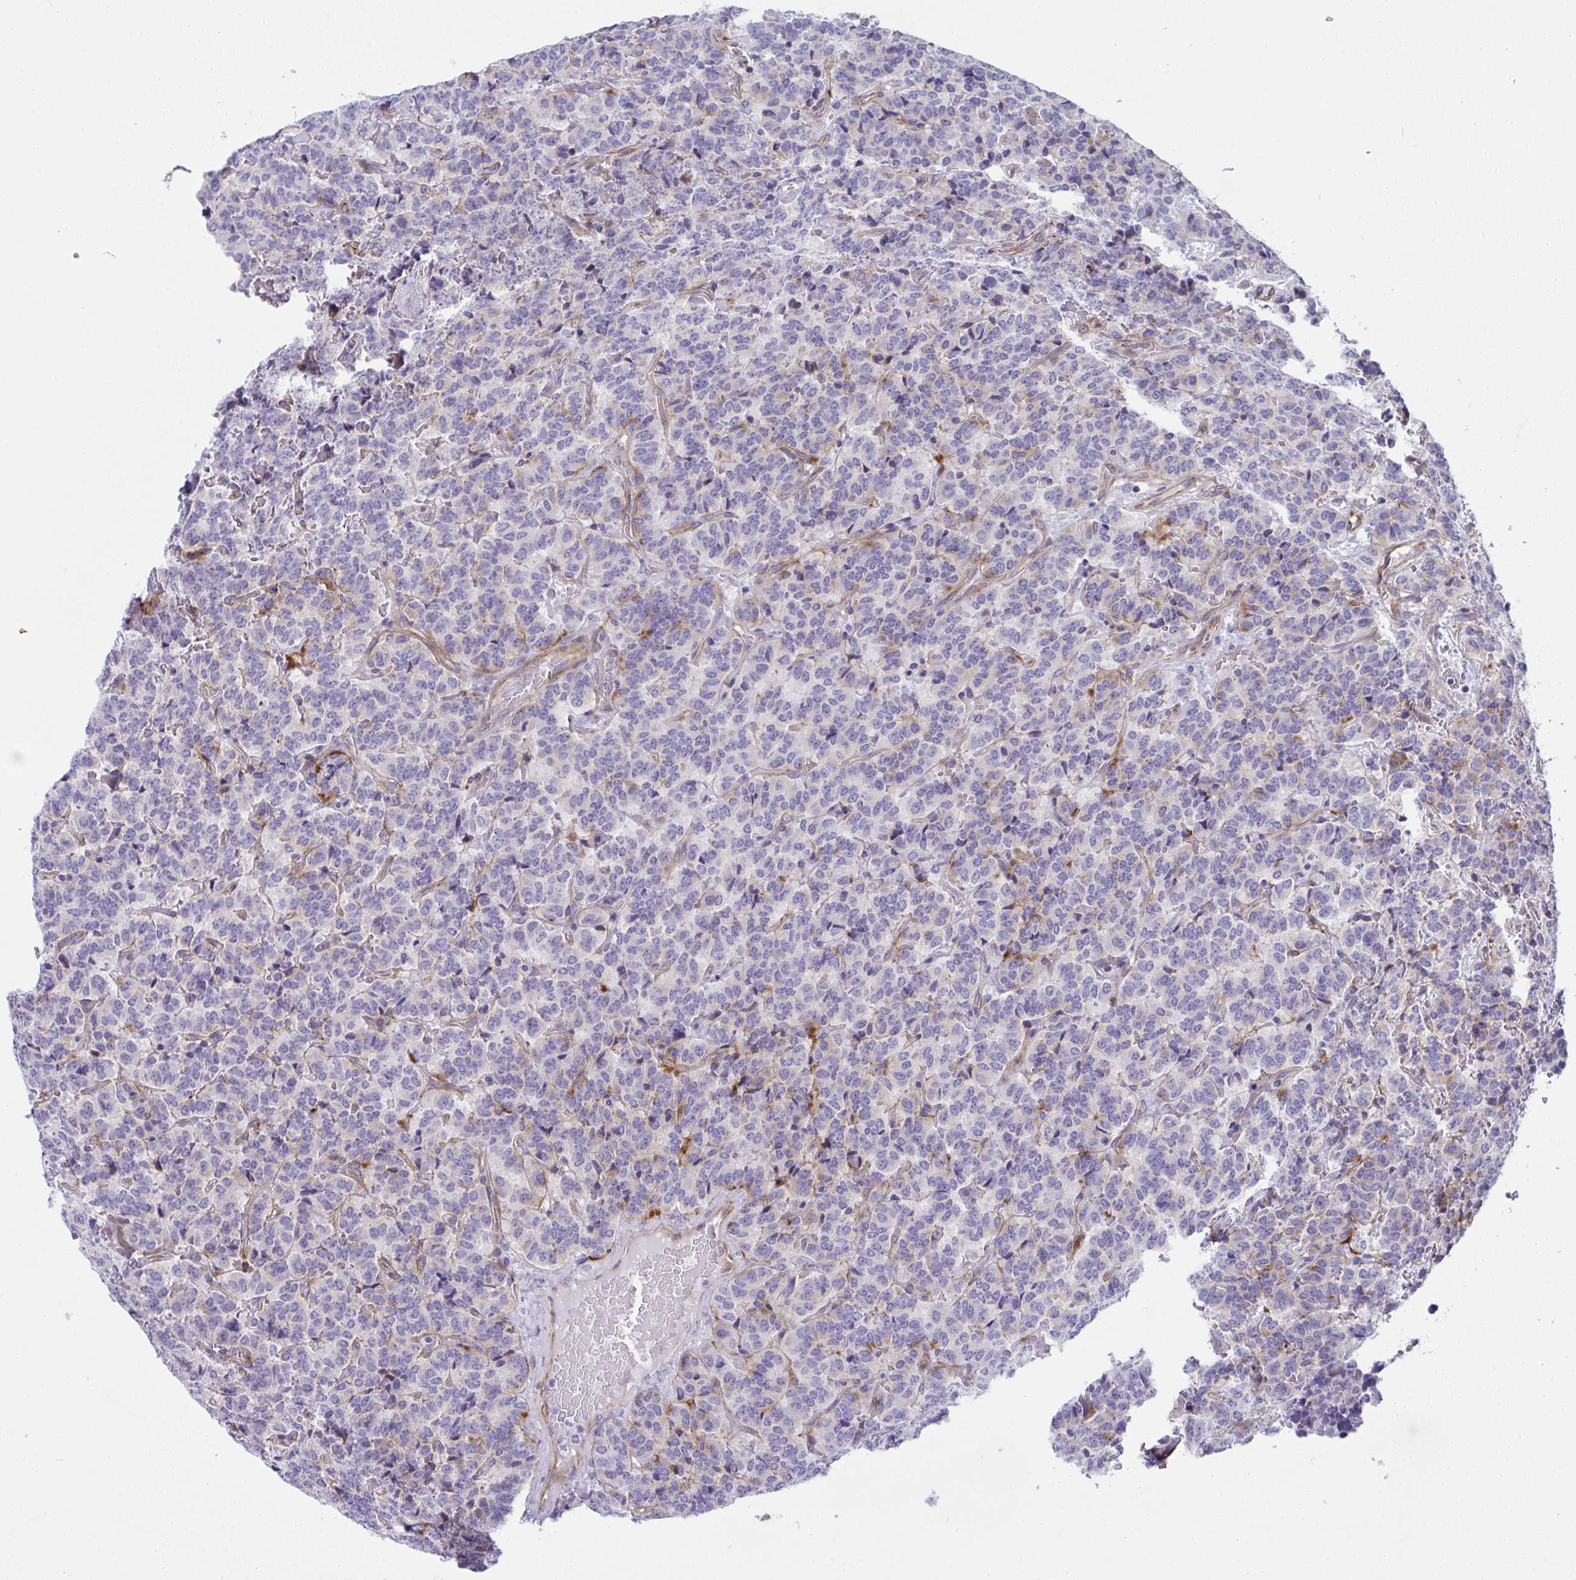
{"staining": {"intensity": "negative", "quantity": "none", "location": "none"}, "tissue": "carcinoid", "cell_type": "Tumor cells", "image_type": "cancer", "snomed": [{"axis": "morphology", "description": "Carcinoid, malignant, NOS"}, {"axis": "topography", "description": "Pancreas"}], "caption": "This image is of malignant carcinoid stained with IHC to label a protein in brown with the nuclei are counter-stained blue. There is no expression in tumor cells. (DAB (3,3'-diaminobenzidine) immunohistochemistry visualized using brightfield microscopy, high magnification).", "gene": "MYL12A", "patient": {"sex": "male", "age": 36}}